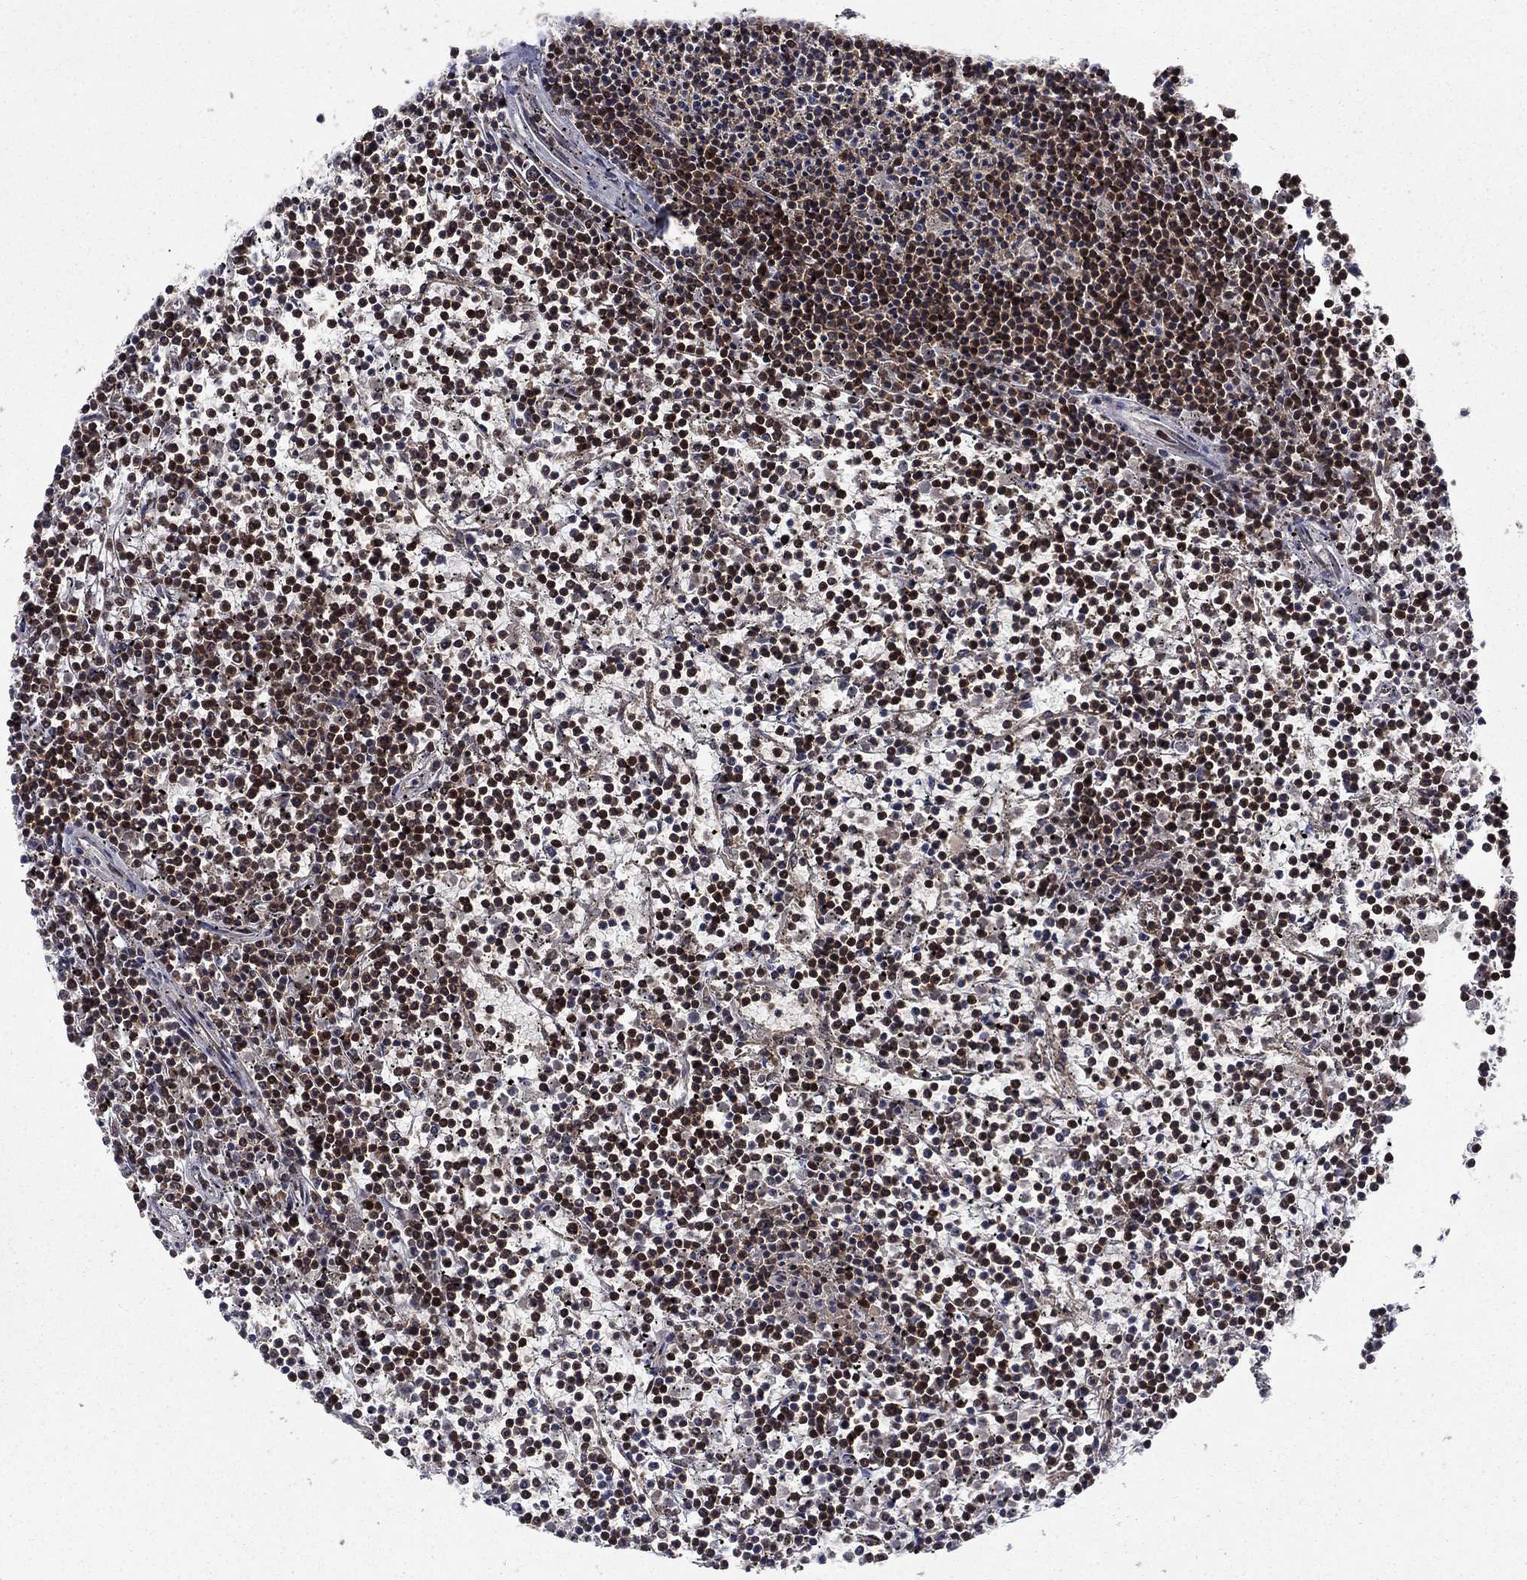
{"staining": {"intensity": "strong", "quantity": ">75%", "location": "nuclear"}, "tissue": "lymphoma", "cell_type": "Tumor cells", "image_type": "cancer", "snomed": [{"axis": "morphology", "description": "Malignant lymphoma, non-Hodgkin's type, Low grade"}, {"axis": "topography", "description": "Spleen"}], "caption": "Protein staining shows strong nuclear positivity in approximately >75% of tumor cells in lymphoma. (Brightfield microscopy of DAB IHC at high magnification).", "gene": "RPRD1B", "patient": {"sex": "female", "age": 19}}